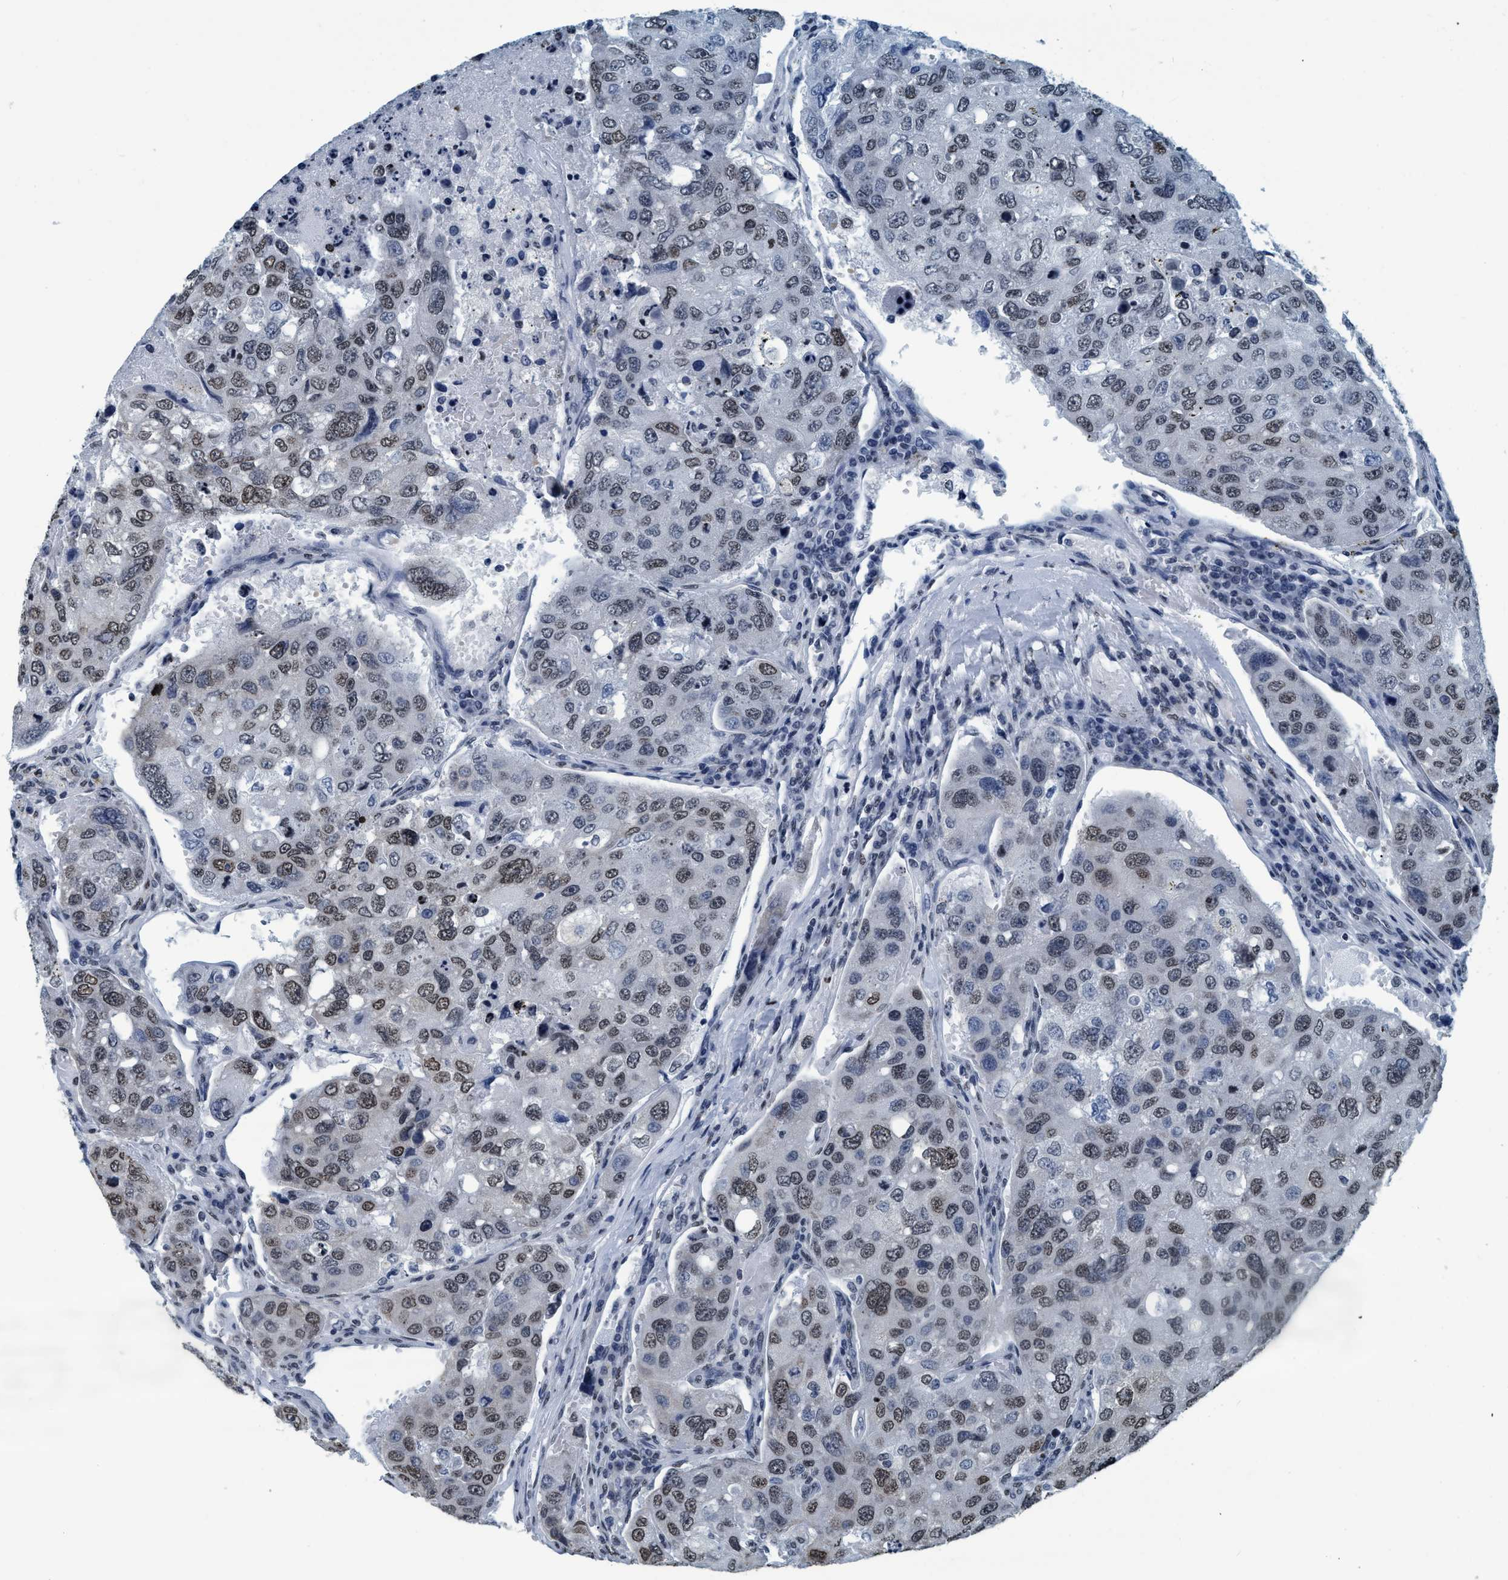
{"staining": {"intensity": "weak", "quantity": ">75%", "location": "nuclear"}, "tissue": "urothelial cancer", "cell_type": "Tumor cells", "image_type": "cancer", "snomed": [{"axis": "morphology", "description": "Urothelial carcinoma, High grade"}, {"axis": "topography", "description": "Lymph node"}, {"axis": "topography", "description": "Urinary bladder"}], "caption": "IHC micrograph of urothelial cancer stained for a protein (brown), which demonstrates low levels of weak nuclear expression in about >75% of tumor cells.", "gene": "CCNE2", "patient": {"sex": "male", "age": 51}}